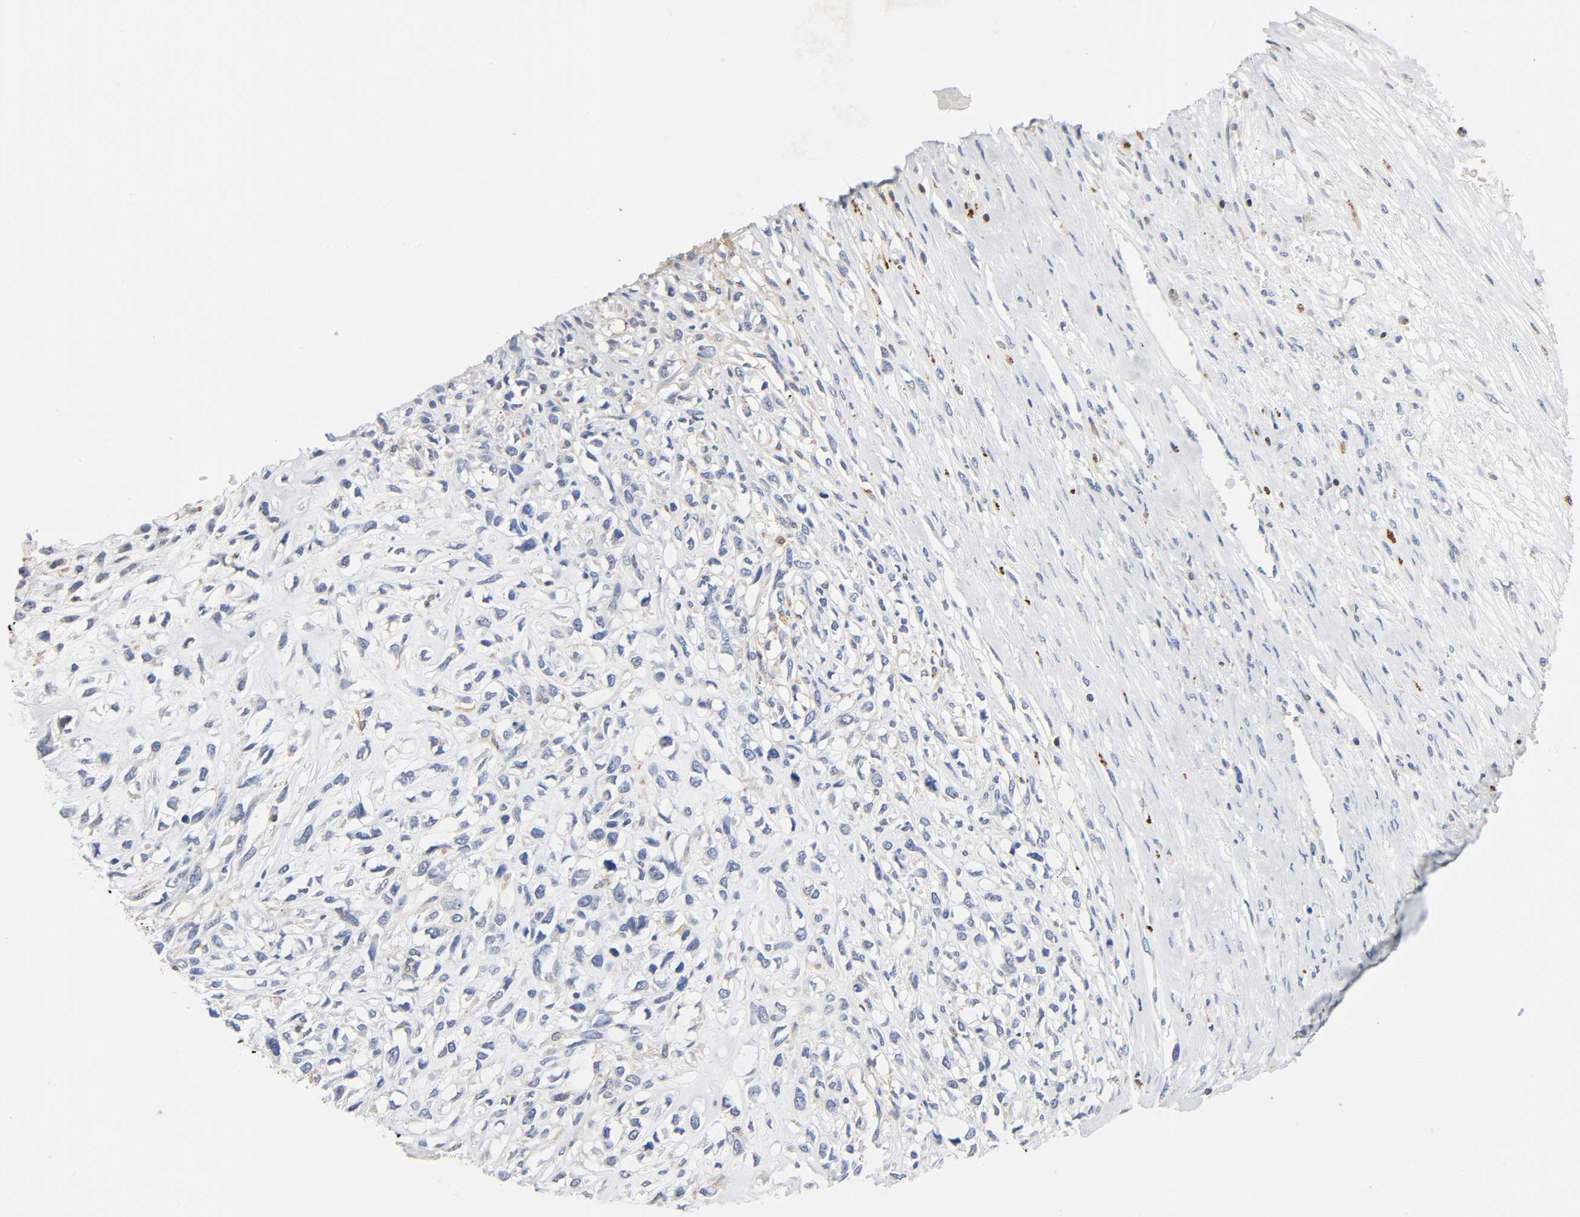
{"staining": {"intensity": "negative", "quantity": "none", "location": "none"}, "tissue": "head and neck cancer", "cell_type": "Tumor cells", "image_type": "cancer", "snomed": [{"axis": "morphology", "description": "Necrosis, NOS"}, {"axis": "morphology", "description": "Neoplasm, malignant, NOS"}, {"axis": "topography", "description": "Salivary gland"}, {"axis": "topography", "description": "Head-Neck"}], "caption": "High magnification brightfield microscopy of neoplasm (malignant) (head and neck) stained with DAB (3,3'-diaminobenzidine) (brown) and counterstained with hematoxylin (blue): tumor cells show no significant expression. (Immunohistochemistry, brightfield microscopy, high magnification).", "gene": "UCKL1", "patient": {"sex": "male", "age": 43}}